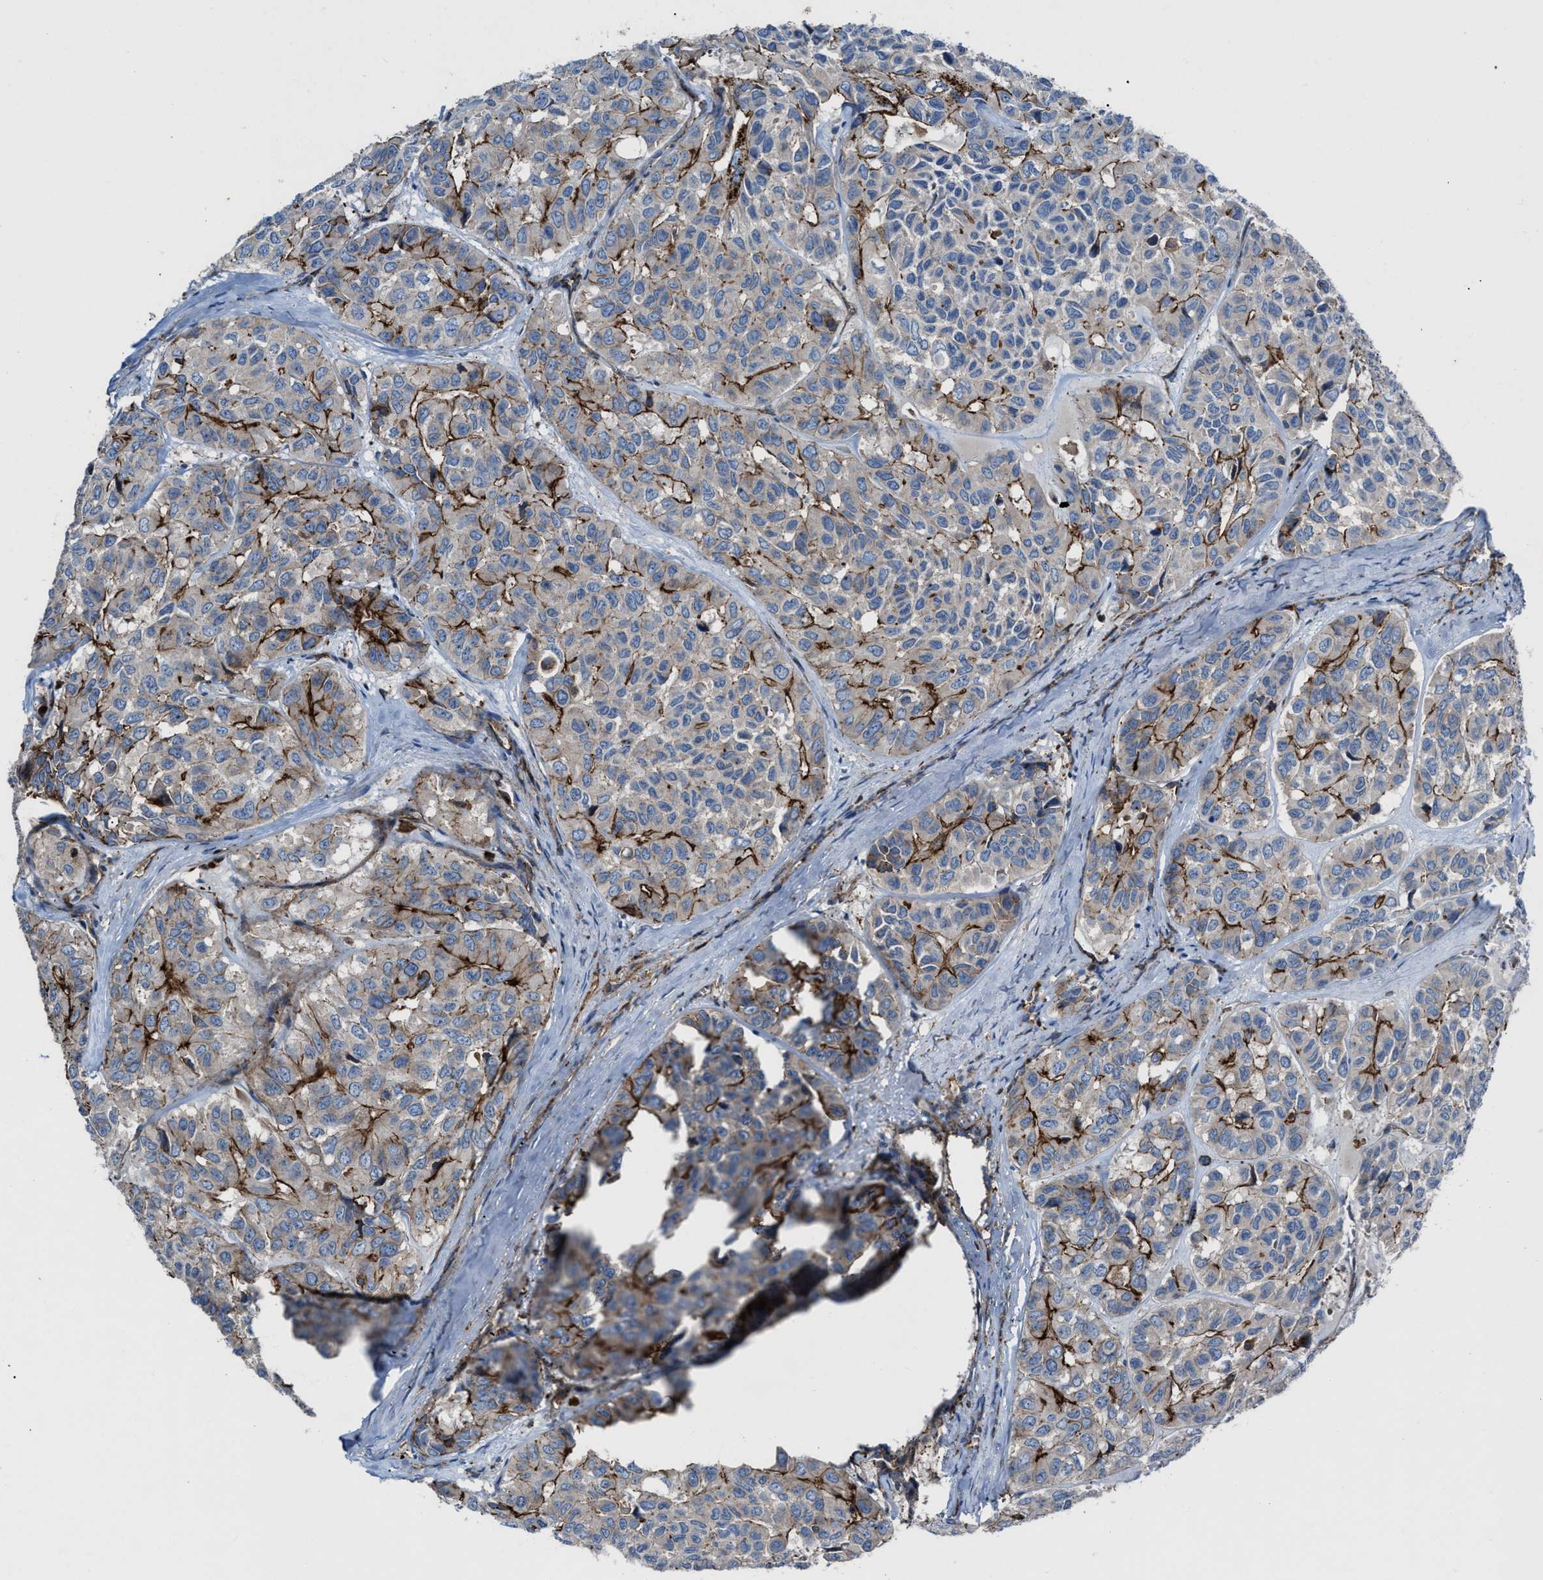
{"staining": {"intensity": "moderate", "quantity": "25%-75%", "location": "cytoplasmic/membranous"}, "tissue": "head and neck cancer", "cell_type": "Tumor cells", "image_type": "cancer", "snomed": [{"axis": "morphology", "description": "Adenocarcinoma, NOS"}, {"axis": "topography", "description": "Salivary gland, NOS"}, {"axis": "topography", "description": "Head-Neck"}], "caption": "An image showing moderate cytoplasmic/membranous staining in approximately 25%-75% of tumor cells in head and neck cancer (adenocarcinoma), as visualized by brown immunohistochemical staining.", "gene": "AGPAT2", "patient": {"sex": "female", "age": 76}}